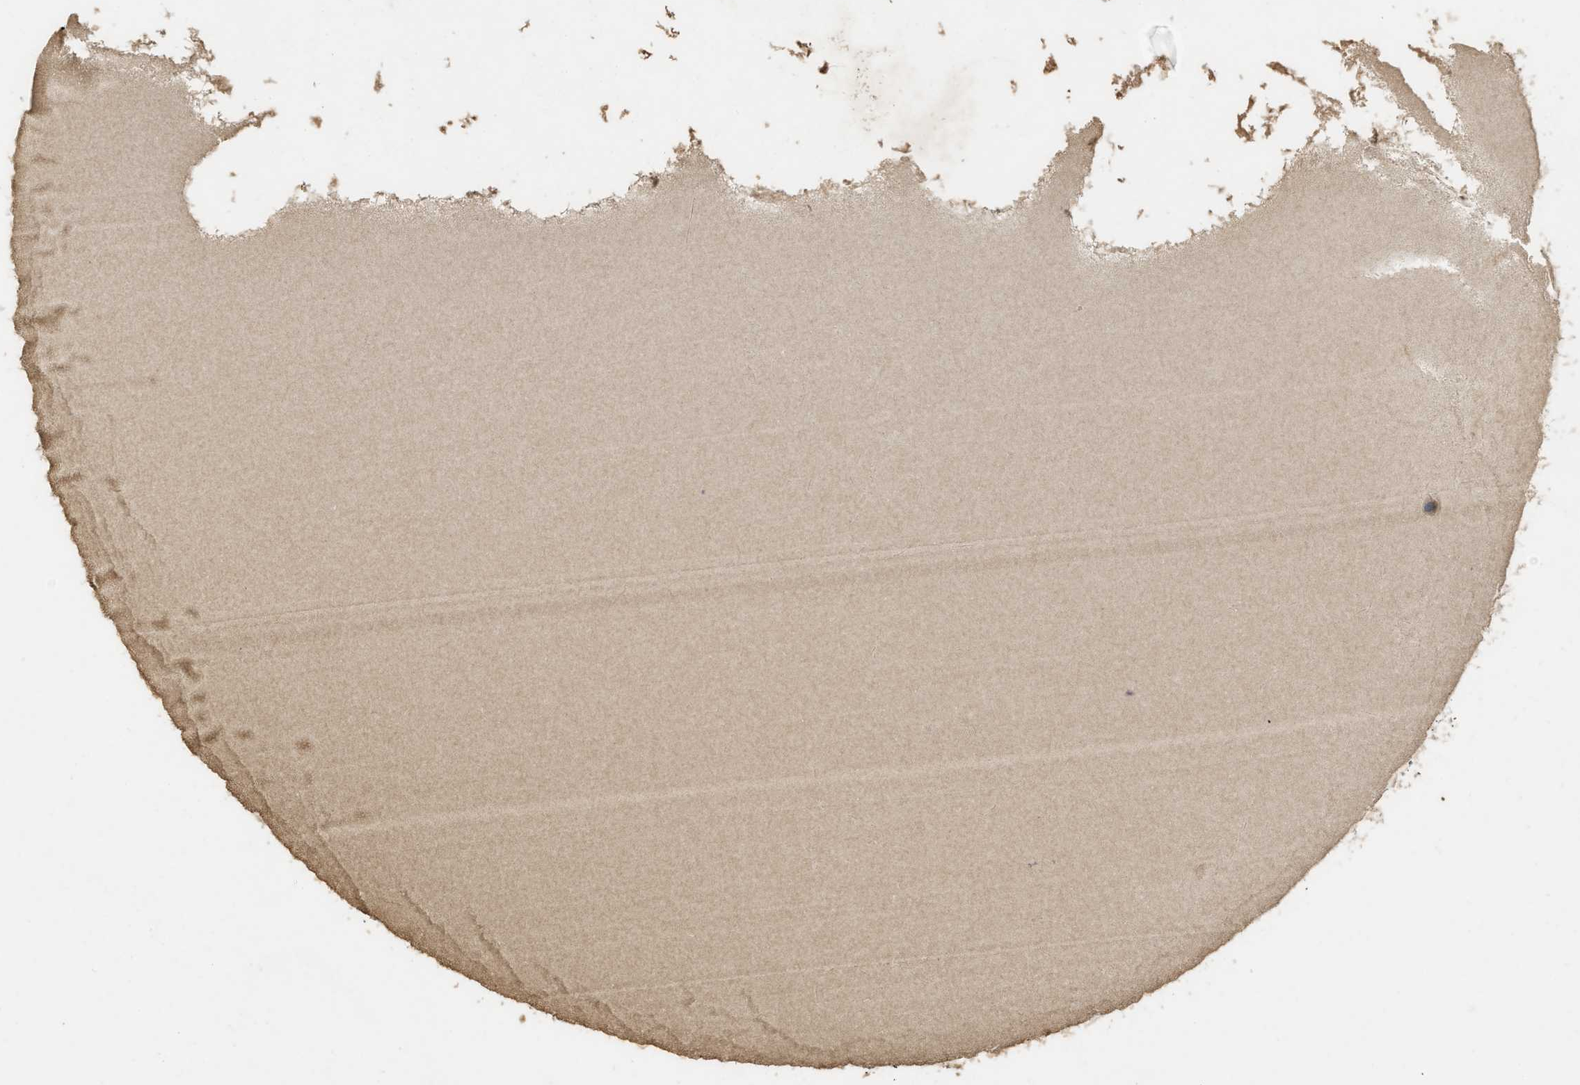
{"staining": {"intensity": "negative", "quantity": "none", "location": "none"}, "tissue": "testis cancer", "cell_type": "Tumor cells", "image_type": "cancer", "snomed": [{"axis": "morphology", "description": "Seminoma, NOS"}, {"axis": "topography", "description": "Testis"}], "caption": "The immunohistochemistry (IHC) photomicrograph has no significant staining in tumor cells of testis cancer (seminoma) tissue.", "gene": "PPP3CA", "patient": {"sex": "male", "age": 71}}